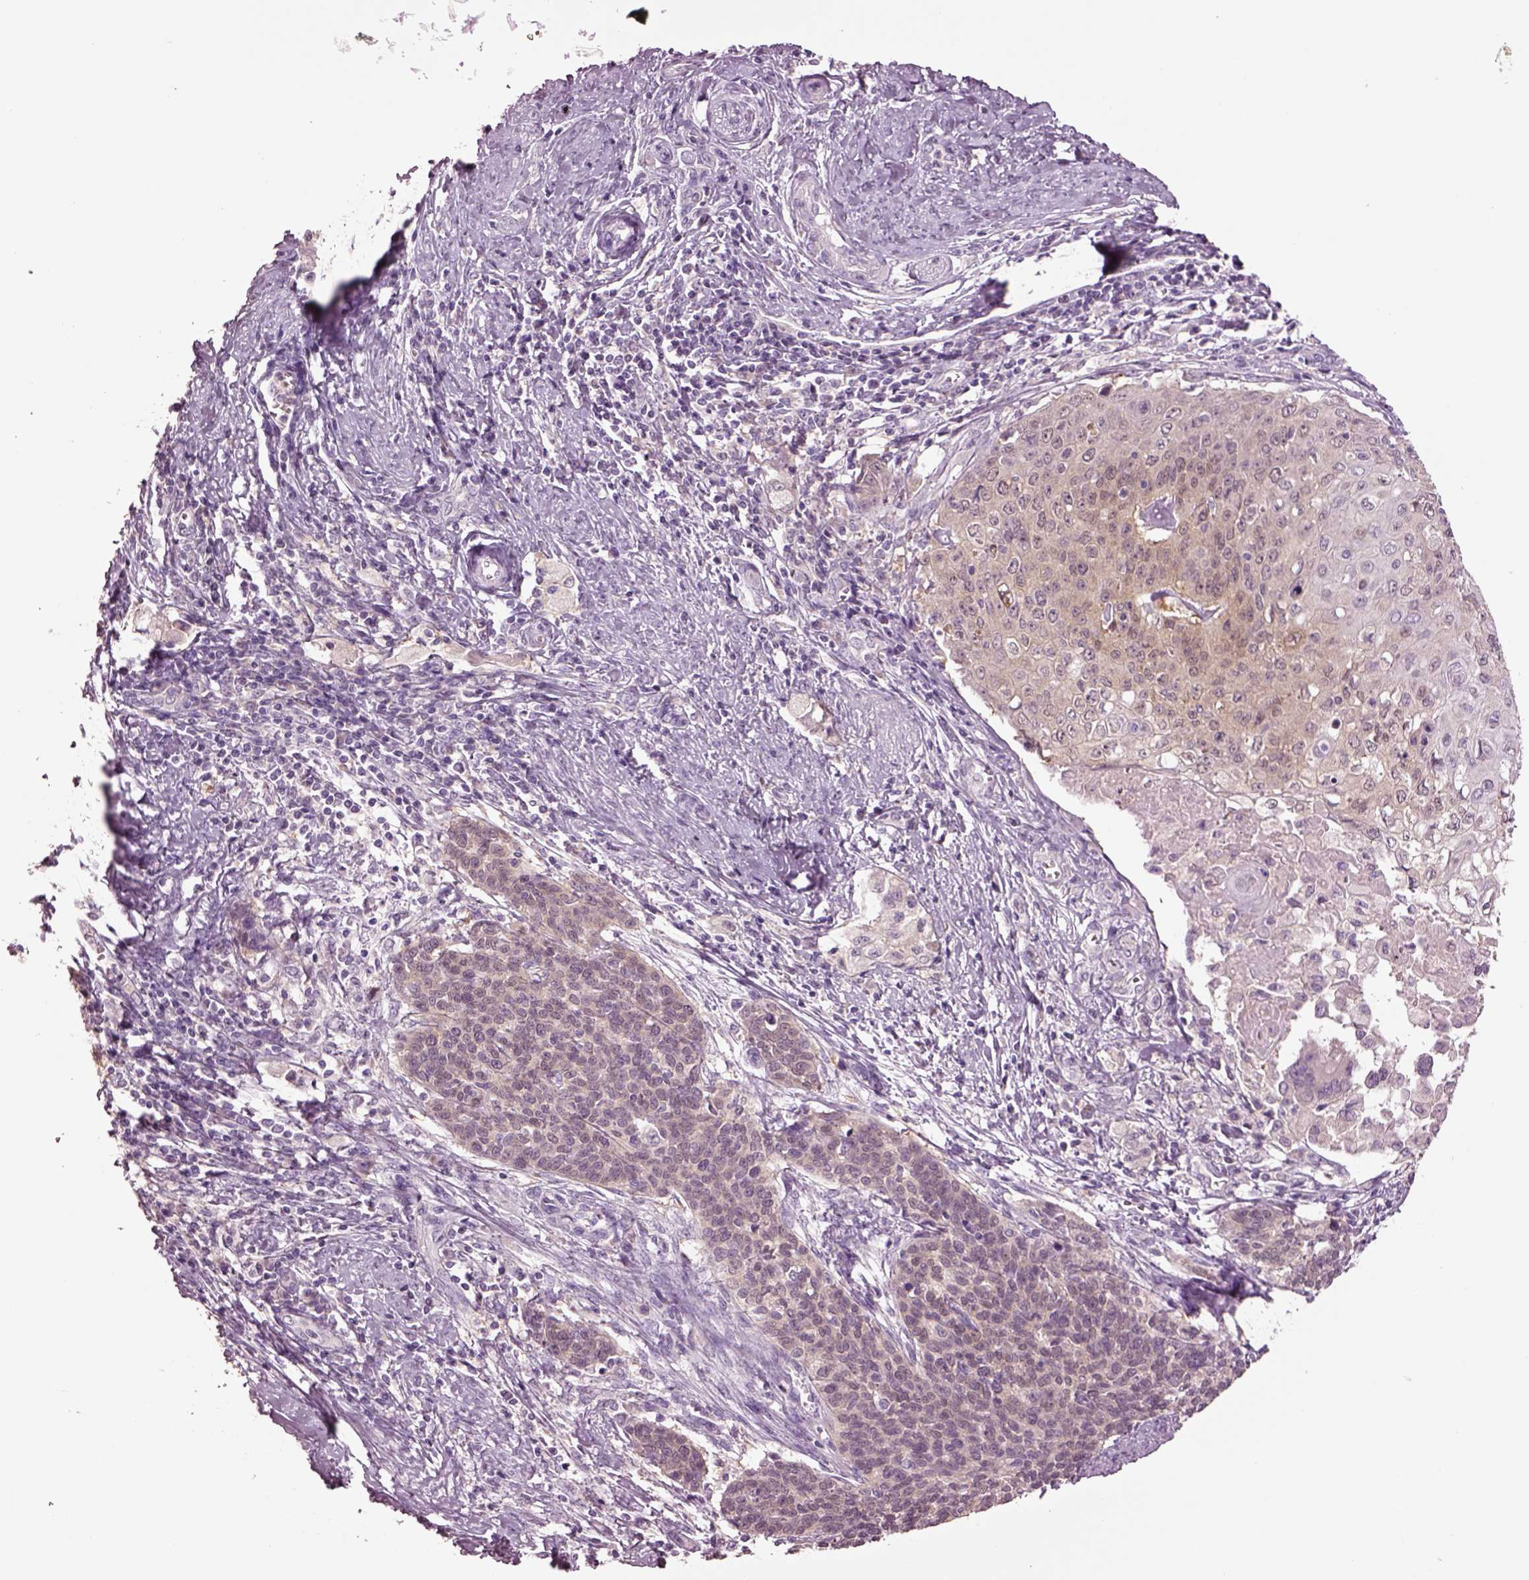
{"staining": {"intensity": "weak", "quantity": ">75%", "location": "cytoplasmic/membranous"}, "tissue": "cervical cancer", "cell_type": "Tumor cells", "image_type": "cancer", "snomed": [{"axis": "morphology", "description": "Squamous cell carcinoma, NOS"}, {"axis": "topography", "description": "Cervix"}], "caption": "About >75% of tumor cells in cervical cancer reveal weak cytoplasmic/membranous protein expression as visualized by brown immunohistochemical staining.", "gene": "CLPSL1", "patient": {"sex": "female", "age": 39}}